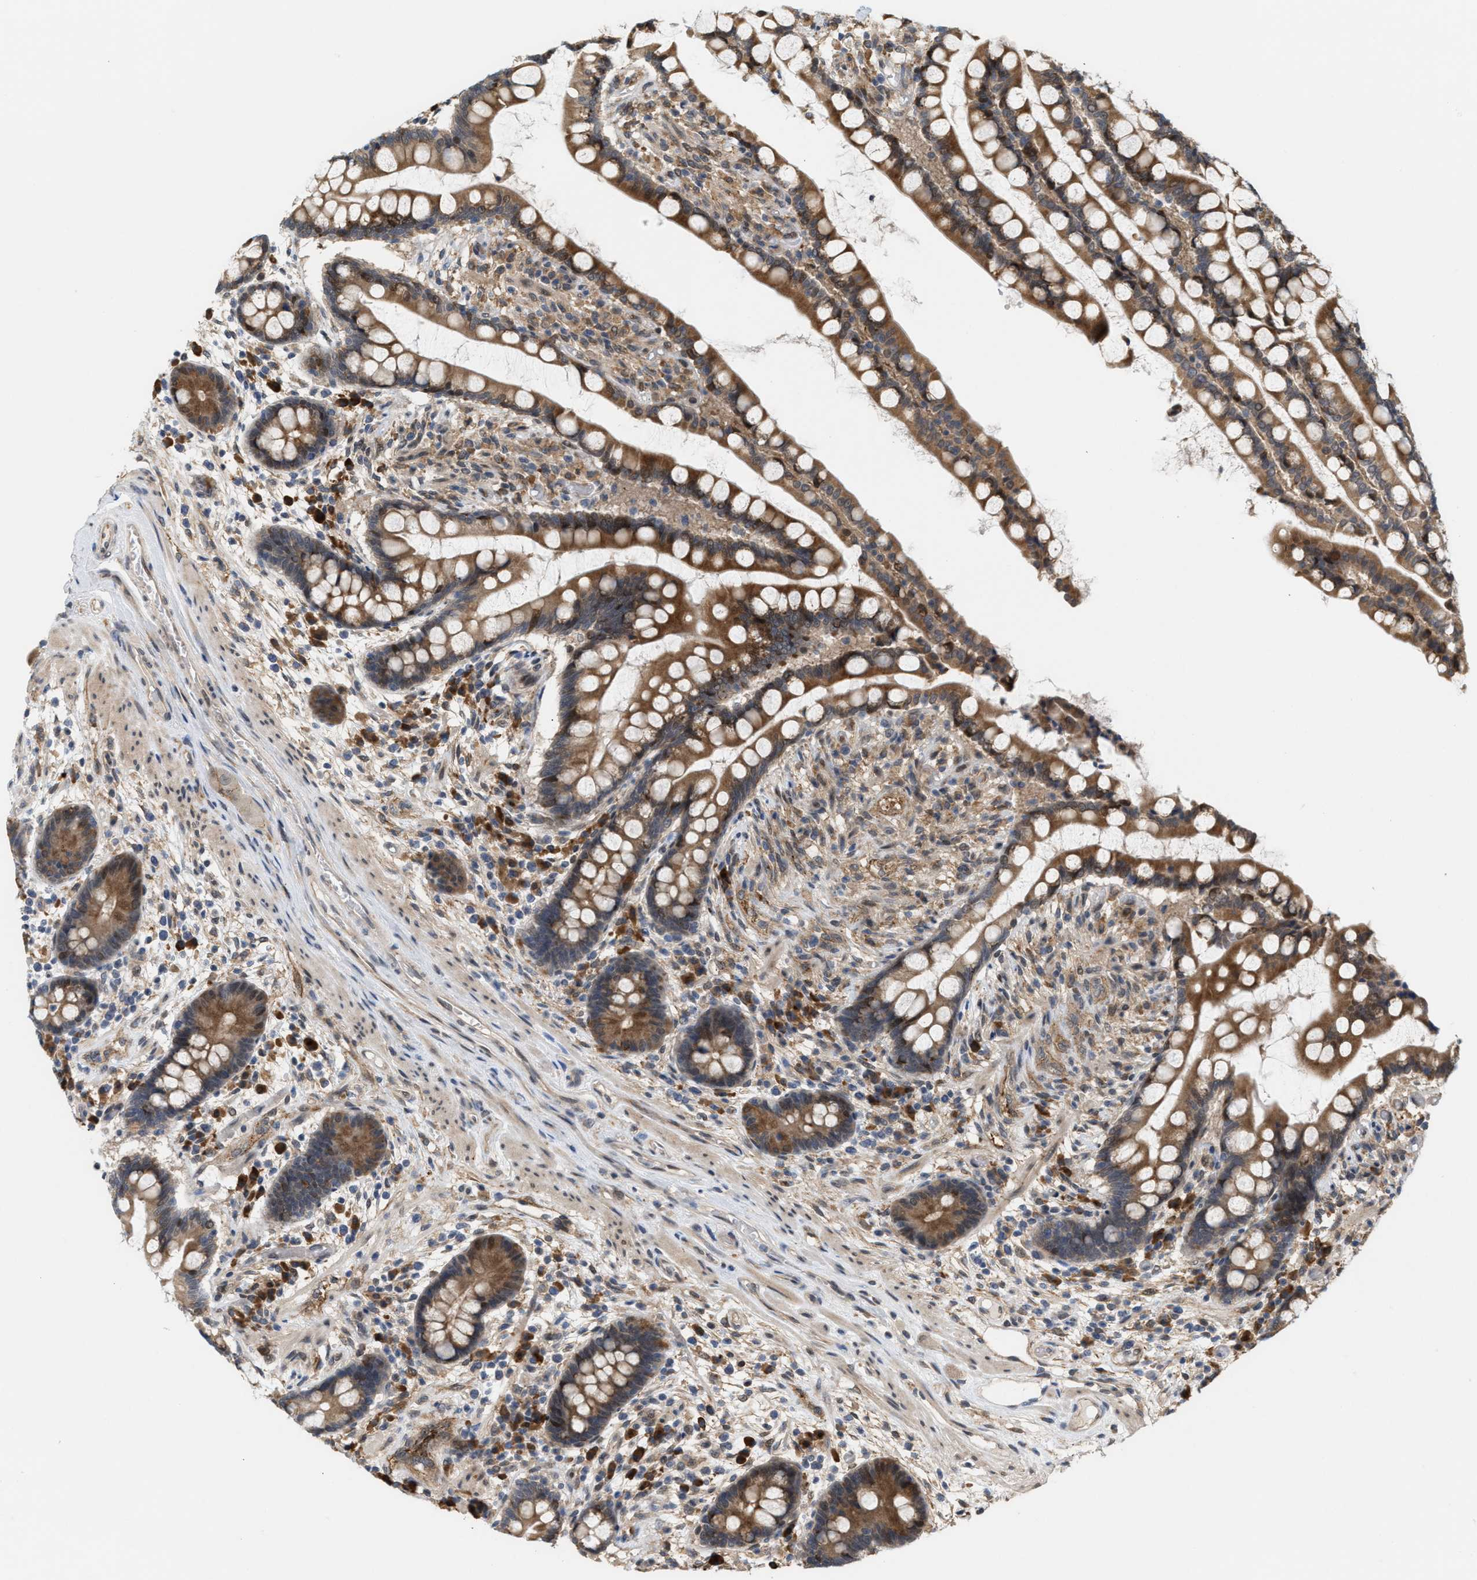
{"staining": {"intensity": "weak", "quantity": ">75%", "location": "cytoplasmic/membranous"}, "tissue": "colon", "cell_type": "Endothelial cells", "image_type": "normal", "snomed": [{"axis": "morphology", "description": "Normal tissue, NOS"}, {"axis": "topography", "description": "Colon"}], "caption": "Colon stained with immunohistochemistry (IHC) reveals weak cytoplasmic/membranous staining in about >75% of endothelial cells.", "gene": "MFSD6", "patient": {"sex": "male", "age": 73}}